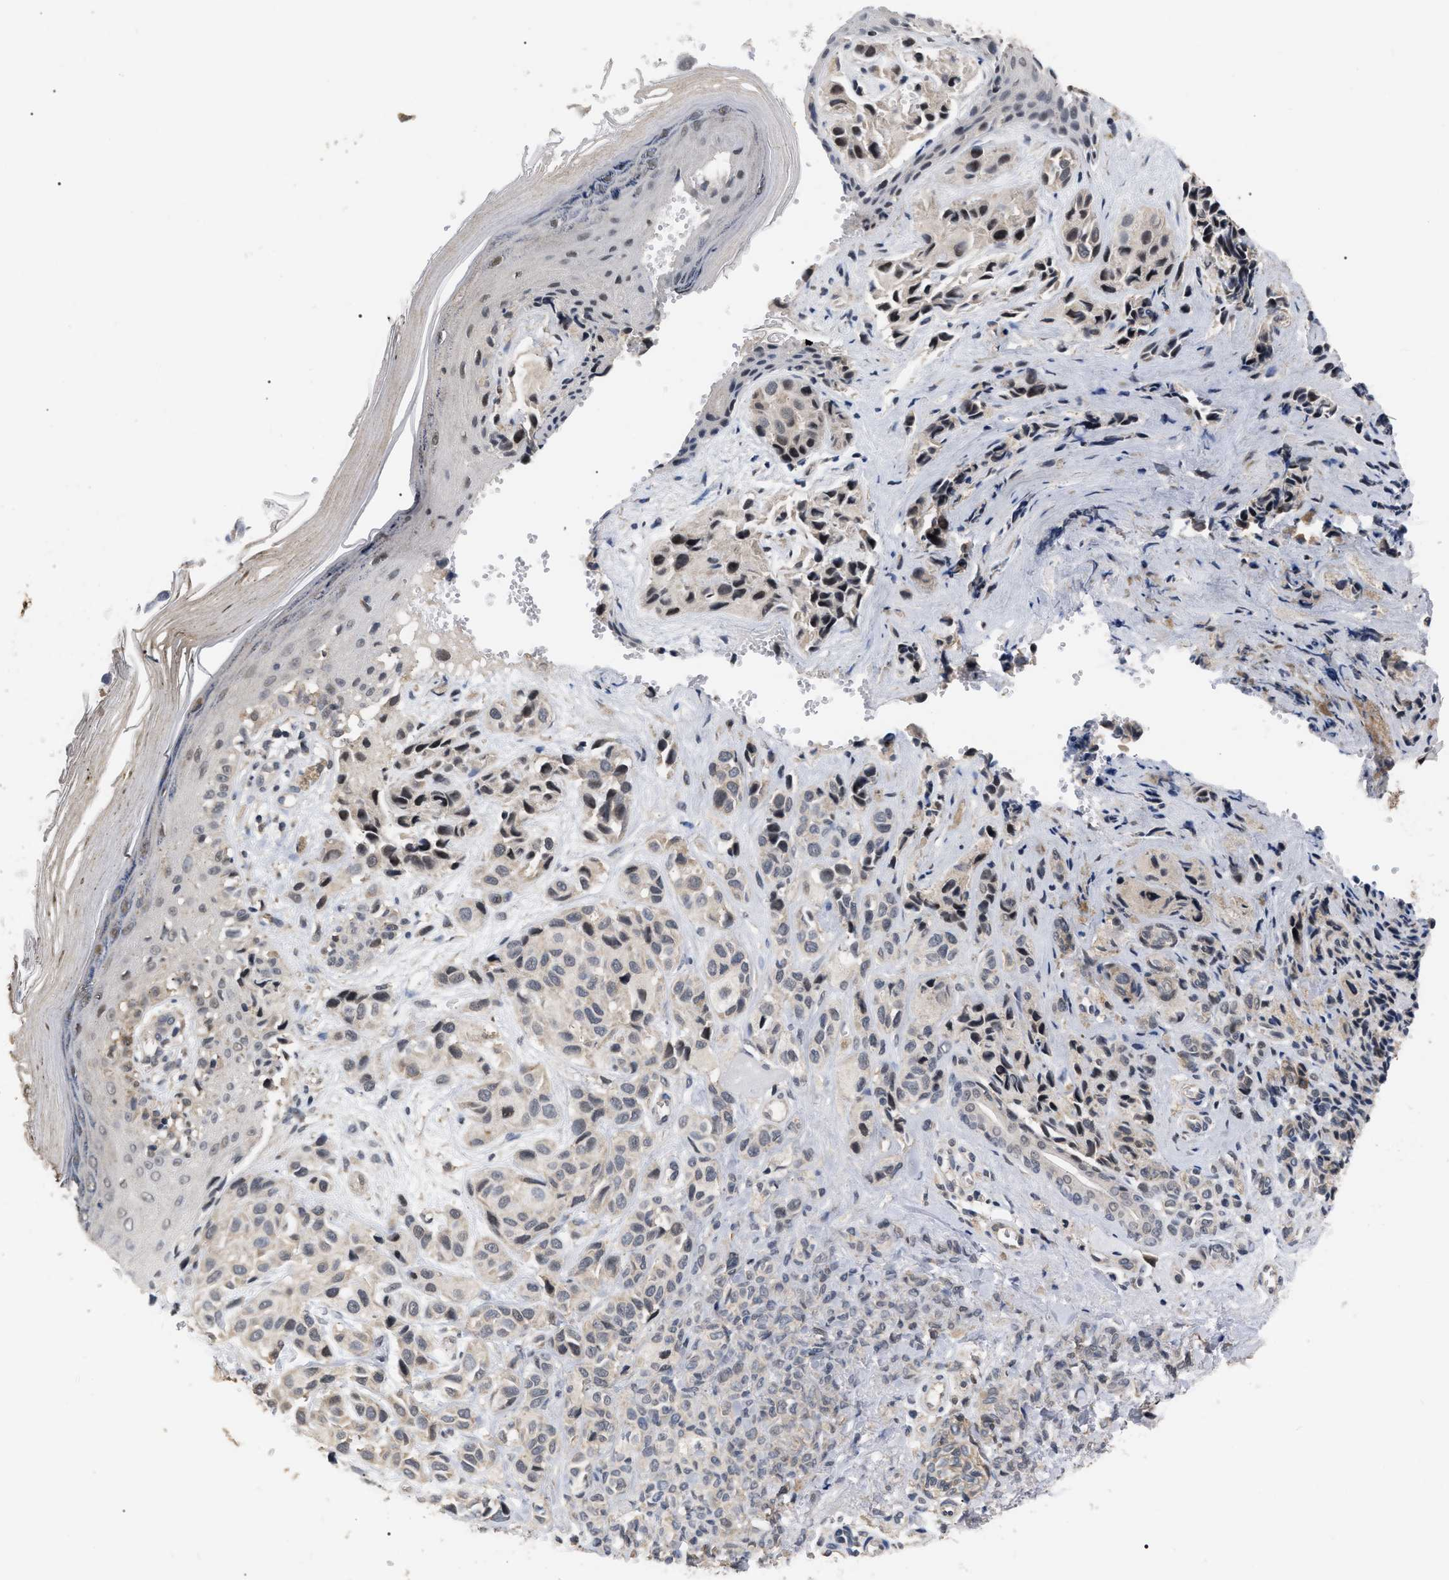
{"staining": {"intensity": "moderate", "quantity": "<25%", "location": "nuclear"}, "tissue": "melanoma", "cell_type": "Tumor cells", "image_type": "cancer", "snomed": [{"axis": "morphology", "description": "Malignant melanoma, NOS"}, {"axis": "topography", "description": "Skin"}], "caption": "Immunohistochemistry (IHC) micrograph of neoplastic tissue: melanoma stained using immunohistochemistry (IHC) demonstrates low levels of moderate protein expression localized specifically in the nuclear of tumor cells, appearing as a nuclear brown color.", "gene": "JAZF1", "patient": {"sex": "female", "age": 58}}